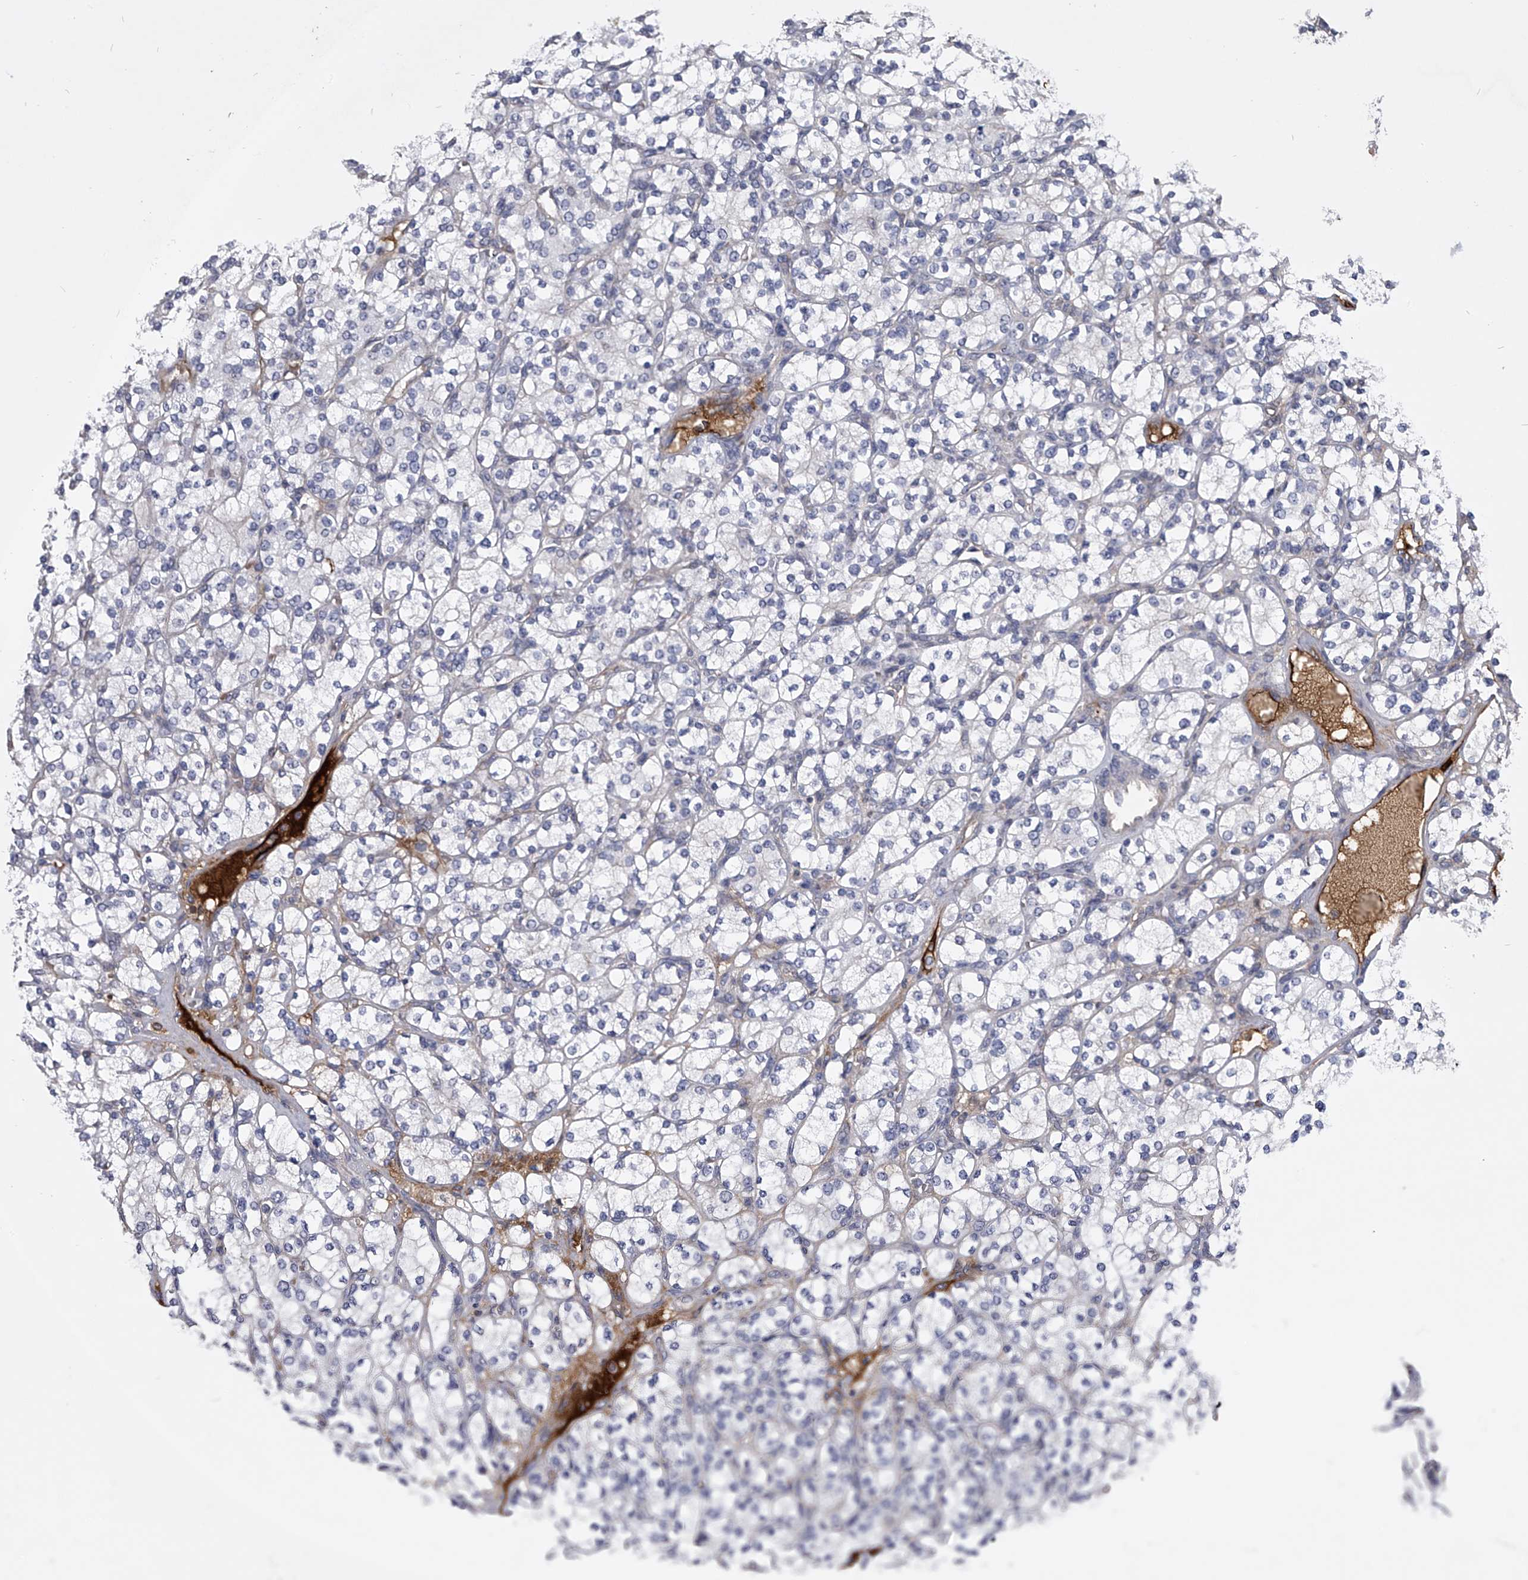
{"staining": {"intensity": "negative", "quantity": "none", "location": "none"}, "tissue": "renal cancer", "cell_type": "Tumor cells", "image_type": "cancer", "snomed": [{"axis": "morphology", "description": "Adenocarcinoma, NOS"}, {"axis": "topography", "description": "Kidney"}], "caption": "This is an immunohistochemistry (IHC) micrograph of human adenocarcinoma (renal). There is no staining in tumor cells.", "gene": "MDN1", "patient": {"sex": "male", "age": 77}}